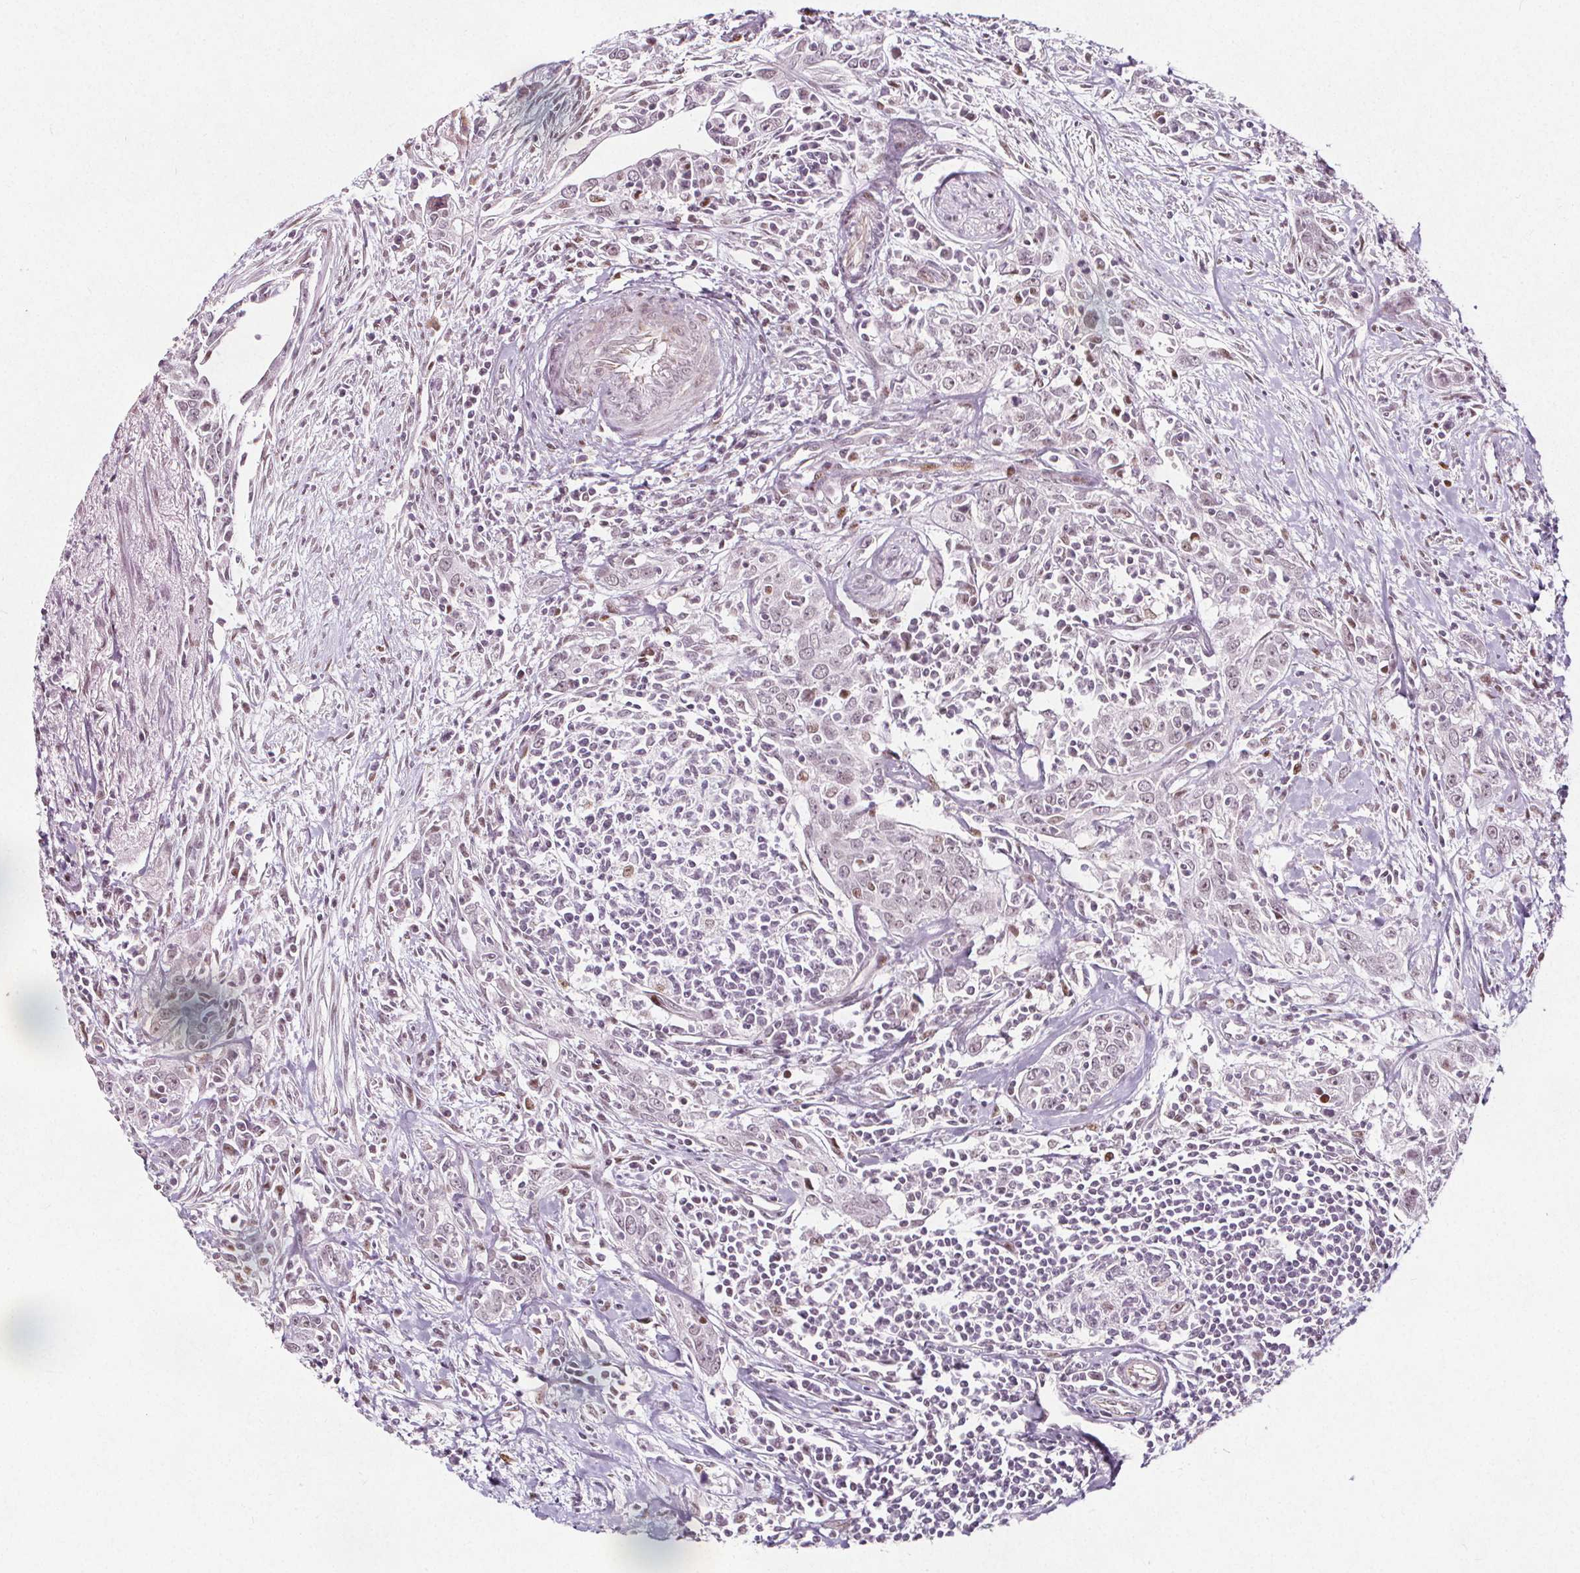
{"staining": {"intensity": "weak", "quantity": "25%-75%", "location": "nuclear"}, "tissue": "urothelial cancer", "cell_type": "Tumor cells", "image_type": "cancer", "snomed": [{"axis": "morphology", "description": "Urothelial carcinoma, High grade"}, {"axis": "topography", "description": "Urinary bladder"}], "caption": "IHC histopathology image of high-grade urothelial carcinoma stained for a protein (brown), which exhibits low levels of weak nuclear expression in approximately 25%-75% of tumor cells.", "gene": "TAF6L", "patient": {"sex": "male", "age": 83}}